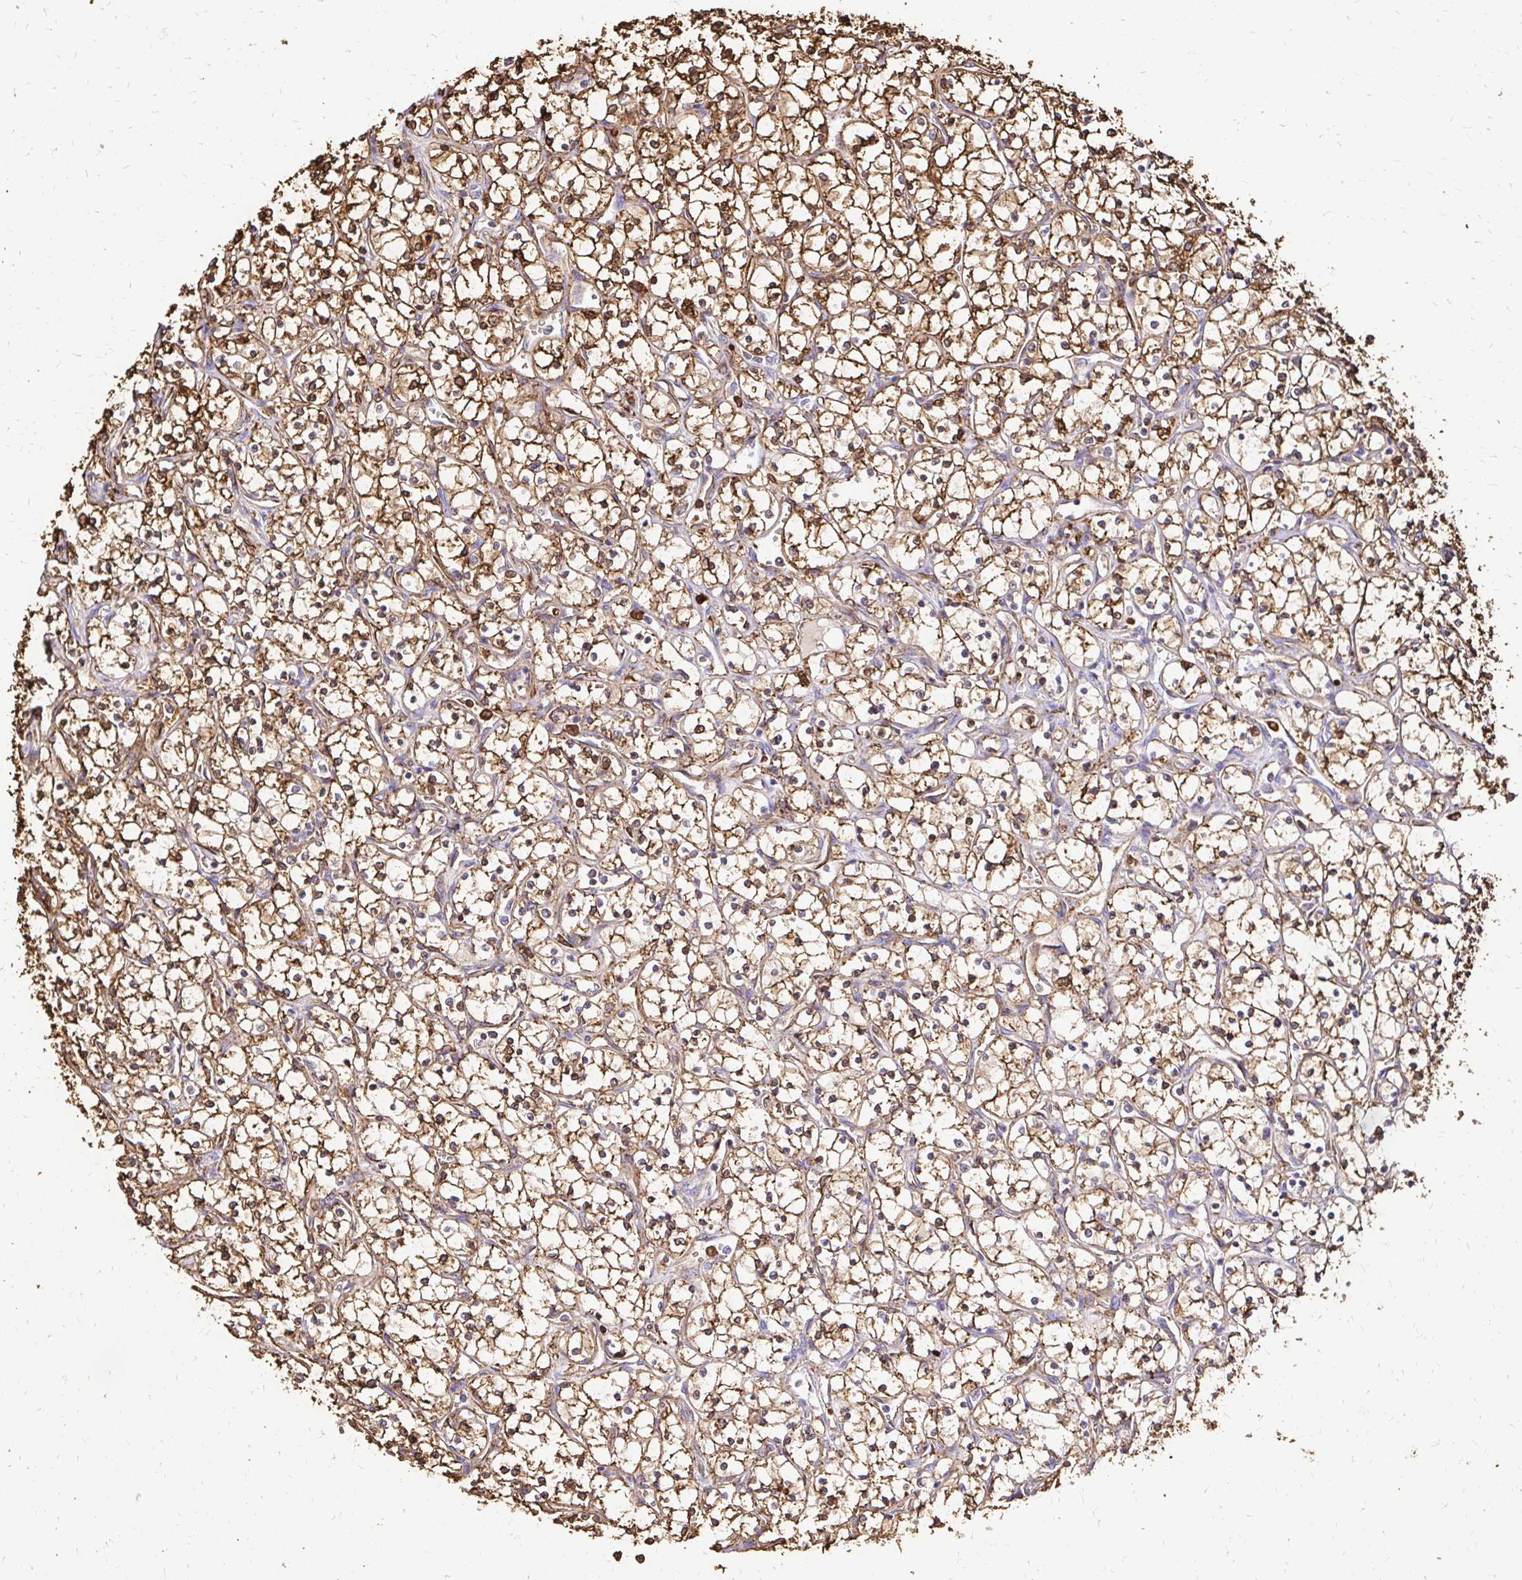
{"staining": {"intensity": "moderate", "quantity": ">75%", "location": "cytoplasmic/membranous,nuclear"}, "tissue": "renal cancer", "cell_type": "Tumor cells", "image_type": "cancer", "snomed": [{"axis": "morphology", "description": "Adenocarcinoma, NOS"}, {"axis": "topography", "description": "Kidney"}], "caption": "Immunohistochemical staining of human renal cancer reveals medium levels of moderate cytoplasmic/membranous and nuclear expression in approximately >75% of tumor cells. (DAB = brown stain, brightfield microscopy at high magnification).", "gene": "MRPL13", "patient": {"sex": "female", "age": 69}}